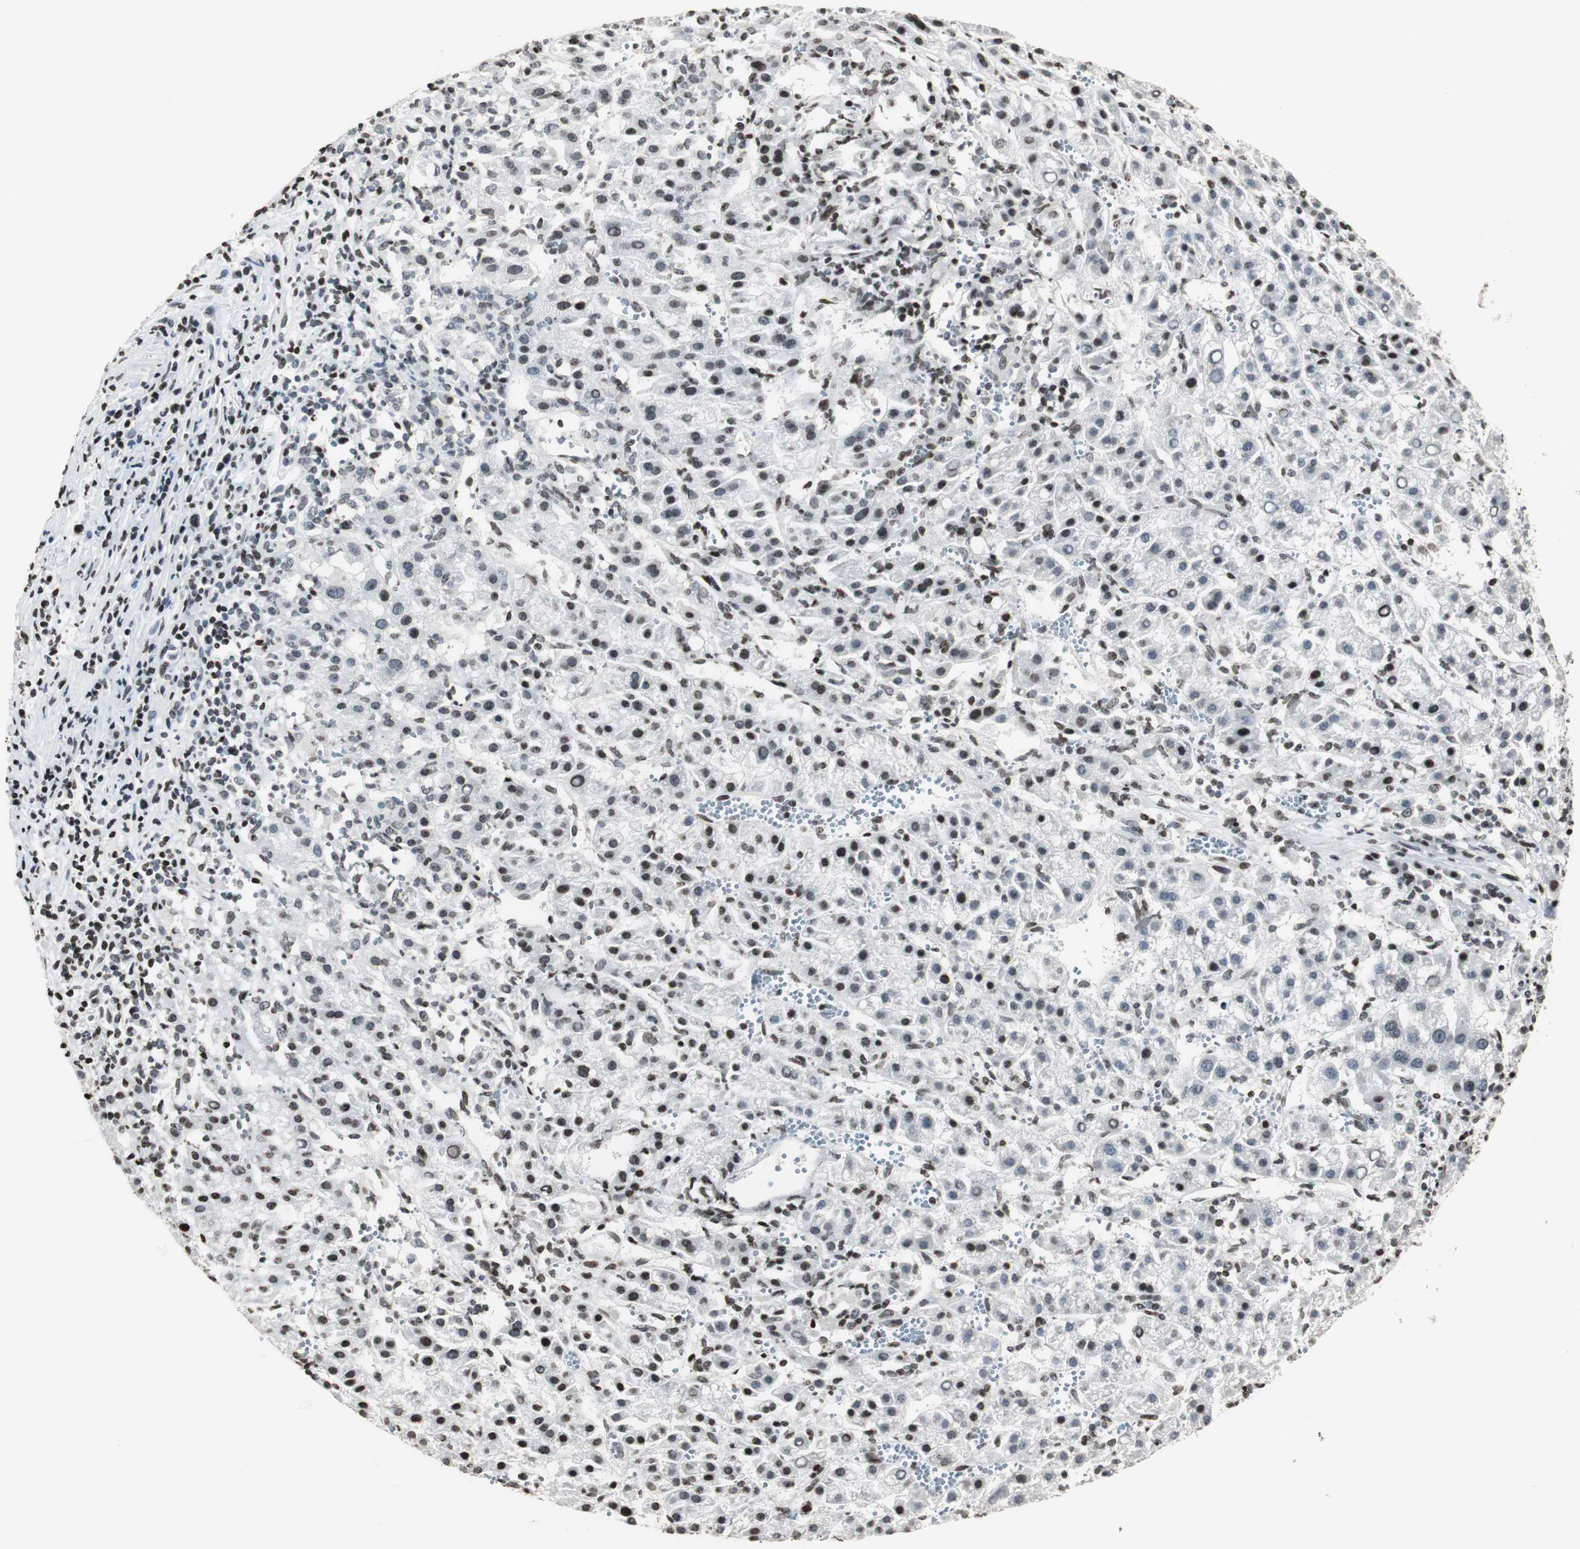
{"staining": {"intensity": "strong", "quantity": "25%-75%", "location": "nuclear"}, "tissue": "liver cancer", "cell_type": "Tumor cells", "image_type": "cancer", "snomed": [{"axis": "morphology", "description": "Carcinoma, Hepatocellular, NOS"}, {"axis": "topography", "description": "Liver"}], "caption": "A histopathology image of hepatocellular carcinoma (liver) stained for a protein reveals strong nuclear brown staining in tumor cells. (DAB IHC with brightfield microscopy, high magnification).", "gene": "PAXIP1", "patient": {"sex": "female", "age": 58}}